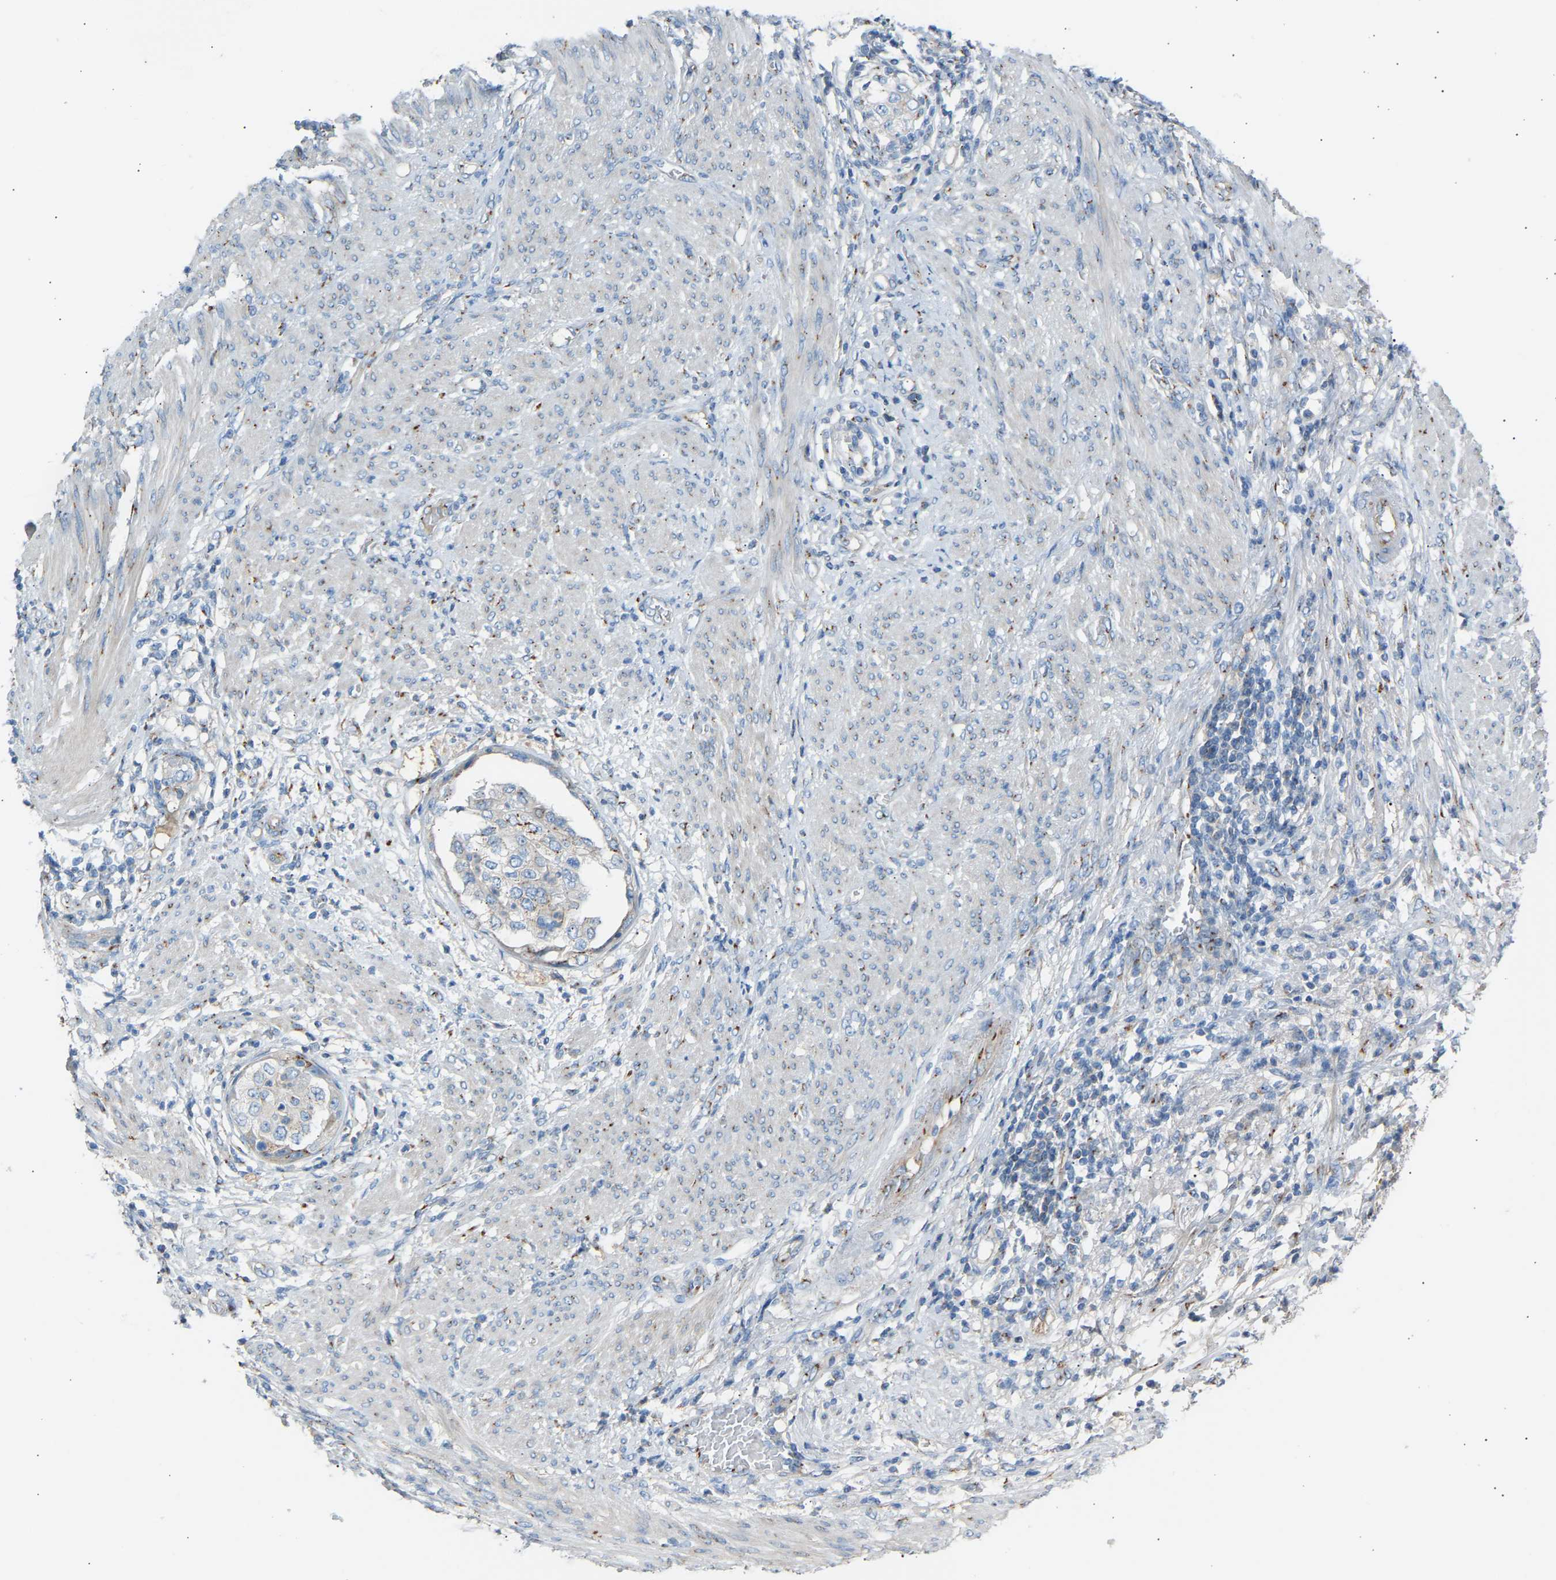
{"staining": {"intensity": "weak", "quantity": "<25%", "location": "cytoplasmic/membranous"}, "tissue": "endometrial cancer", "cell_type": "Tumor cells", "image_type": "cancer", "snomed": [{"axis": "morphology", "description": "Adenocarcinoma, NOS"}, {"axis": "topography", "description": "Endometrium"}], "caption": "Immunohistochemistry histopathology image of neoplastic tissue: adenocarcinoma (endometrial) stained with DAB displays no significant protein staining in tumor cells. (Brightfield microscopy of DAB immunohistochemistry (IHC) at high magnification).", "gene": "CYREN", "patient": {"sex": "female", "age": 85}}